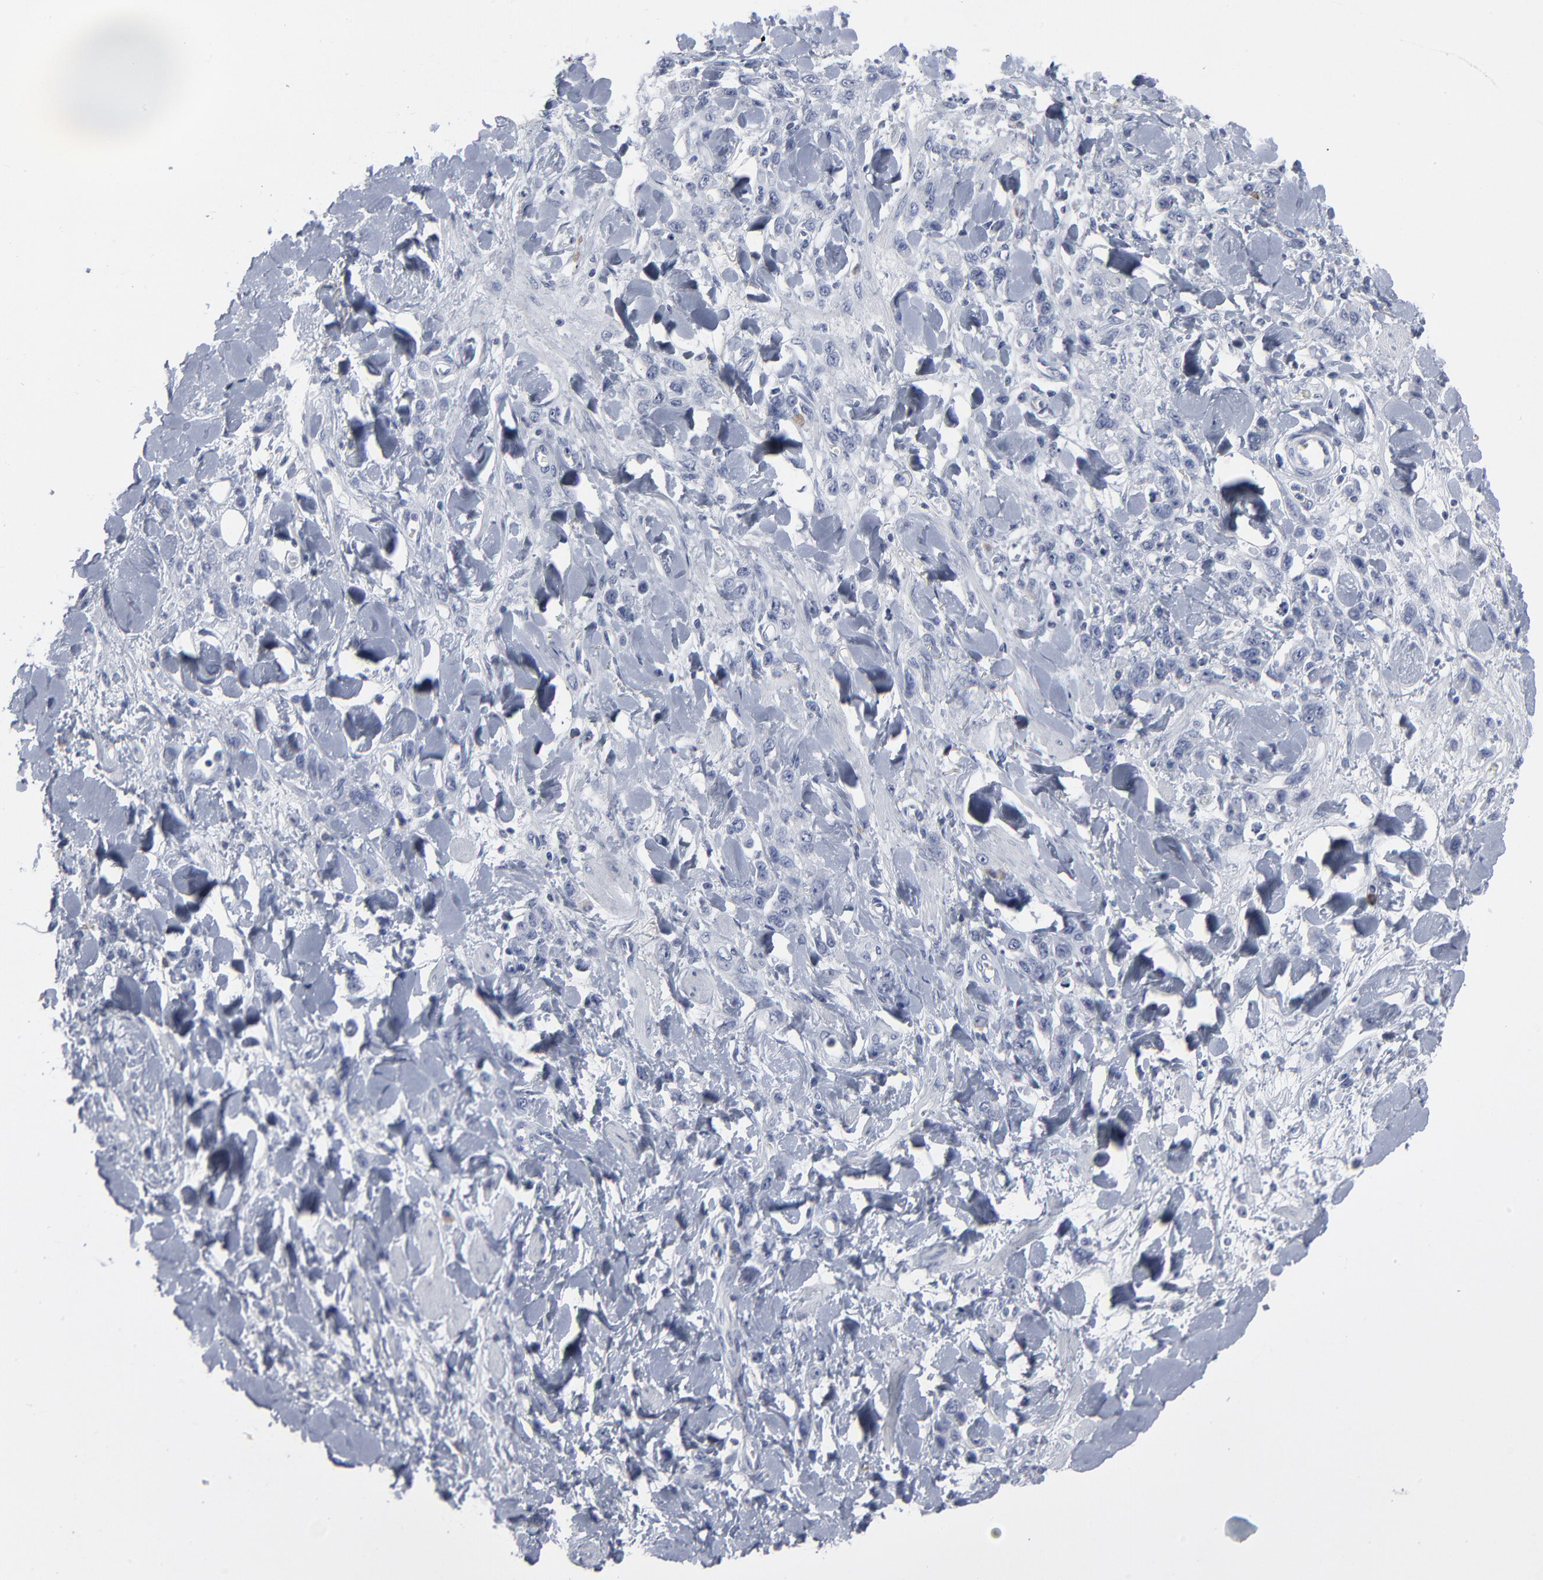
{"staining": {"intensity": "negative", "quantity": "none", "location": "none"}, "tissue": "stomach cancer", "cell_type": "Tumor cells", "image_type": "cancer", "snomed": [{"axis": "morphology", "description": "Normal tissue, NOS"}, {"axis": "morphology", "description": "Adenocarcinoma, NOS"}, {"axis": "topography", "description": "Stomach"}], "caption": "This is a histopathology image of immunohistochemistry staining of stomach cancer, which shows no expression in tumor cells.", "gene": "PAGE1", "patient": {"sex": "male", "age": 82}}